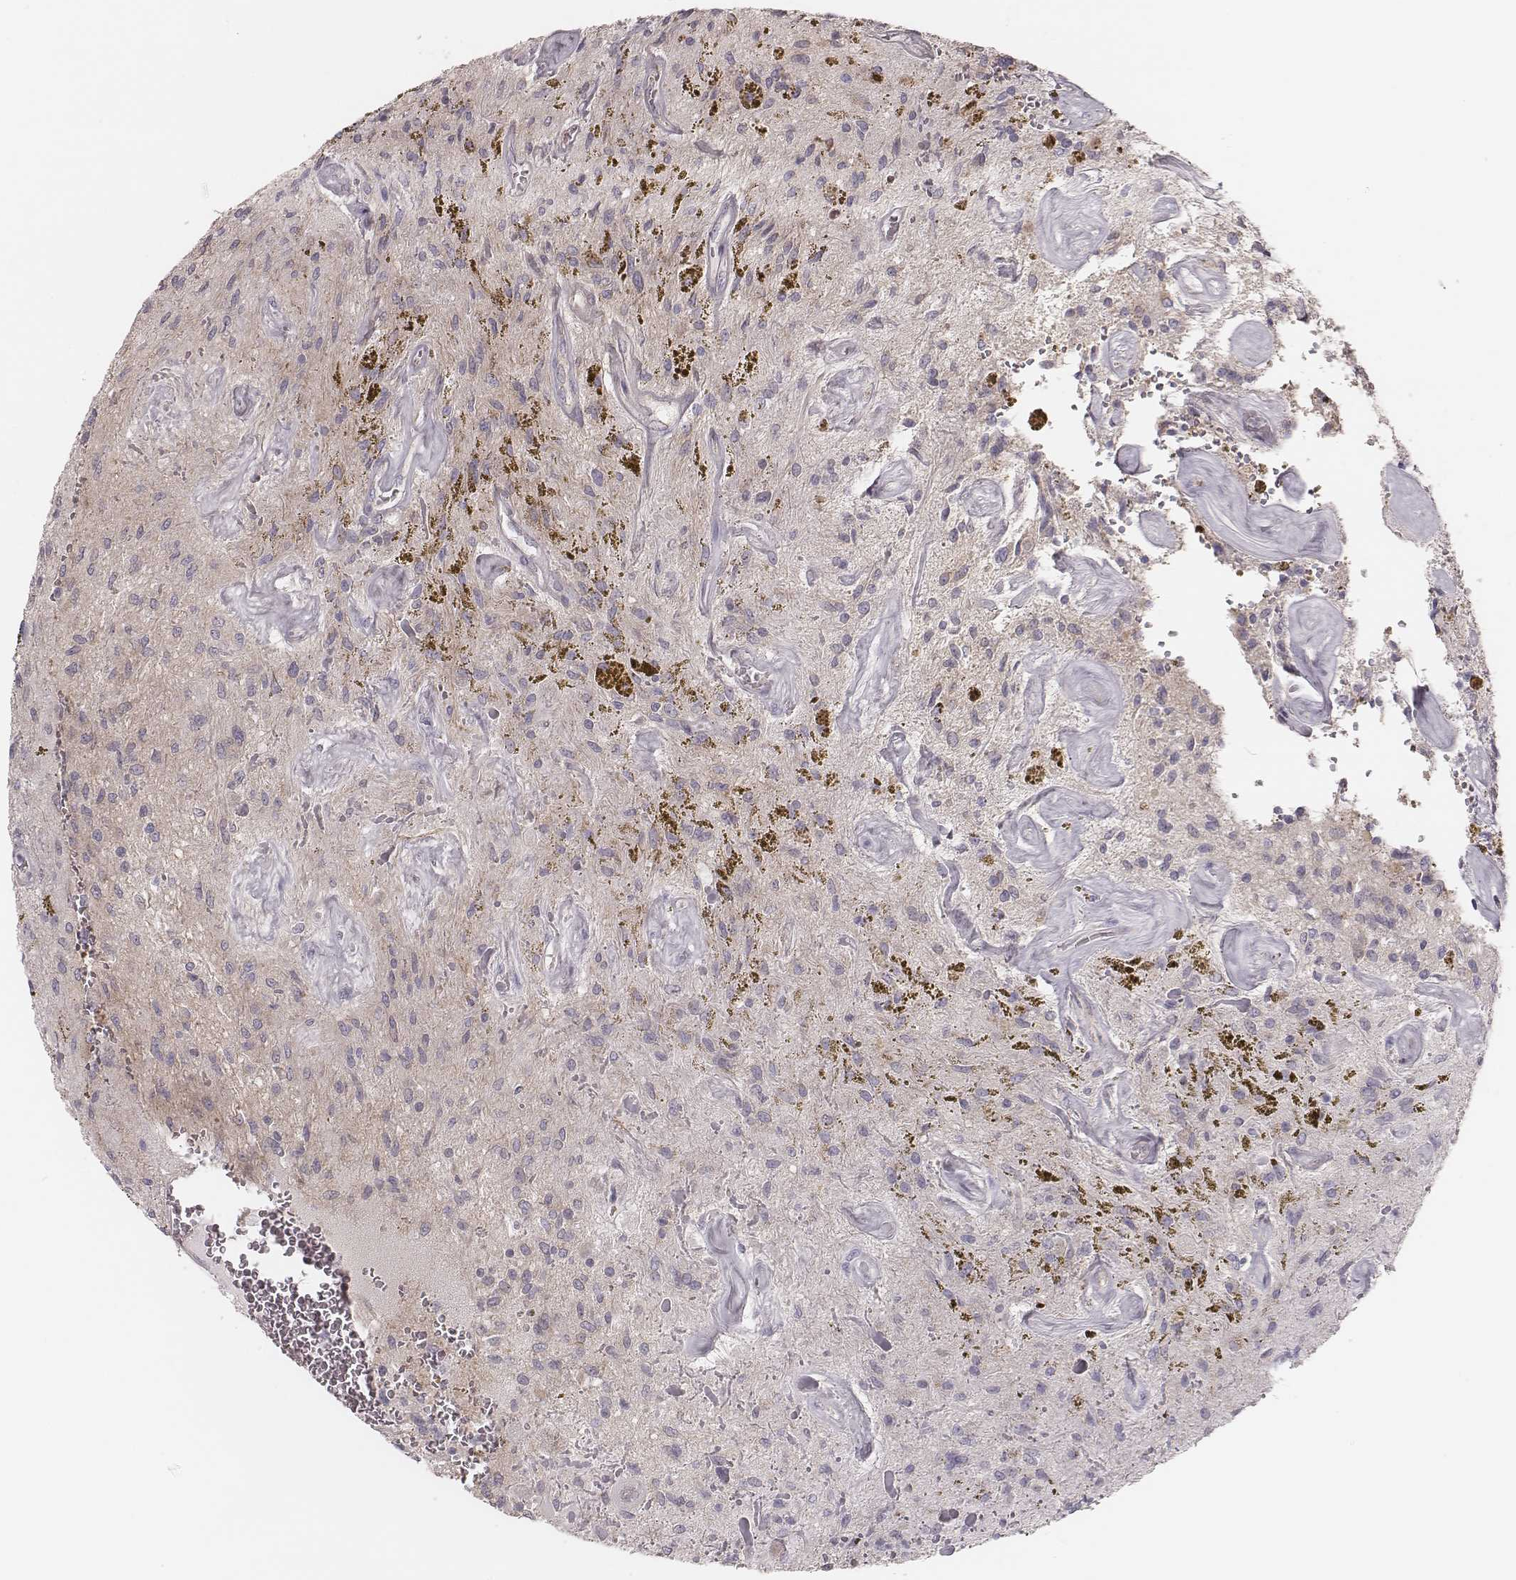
{"staining": {"intensity": "negative", "quantity": "none", "location": "none"}, "tissue": "glioma", "cell_type": "Tumor cells", "image_type": "cancer", "snomed": [{"axis": "morphology", "description": "Glioma, malignant, Low grade"}, {"axis": "topography", "description": "Cerebellum"}], "caption": "Immunohistochemical staining of malignant low-grade glioma shows no significant staining in tumor cells.", "gene": "KIF5C", "patient": {"sex": "female", "age": 14}}